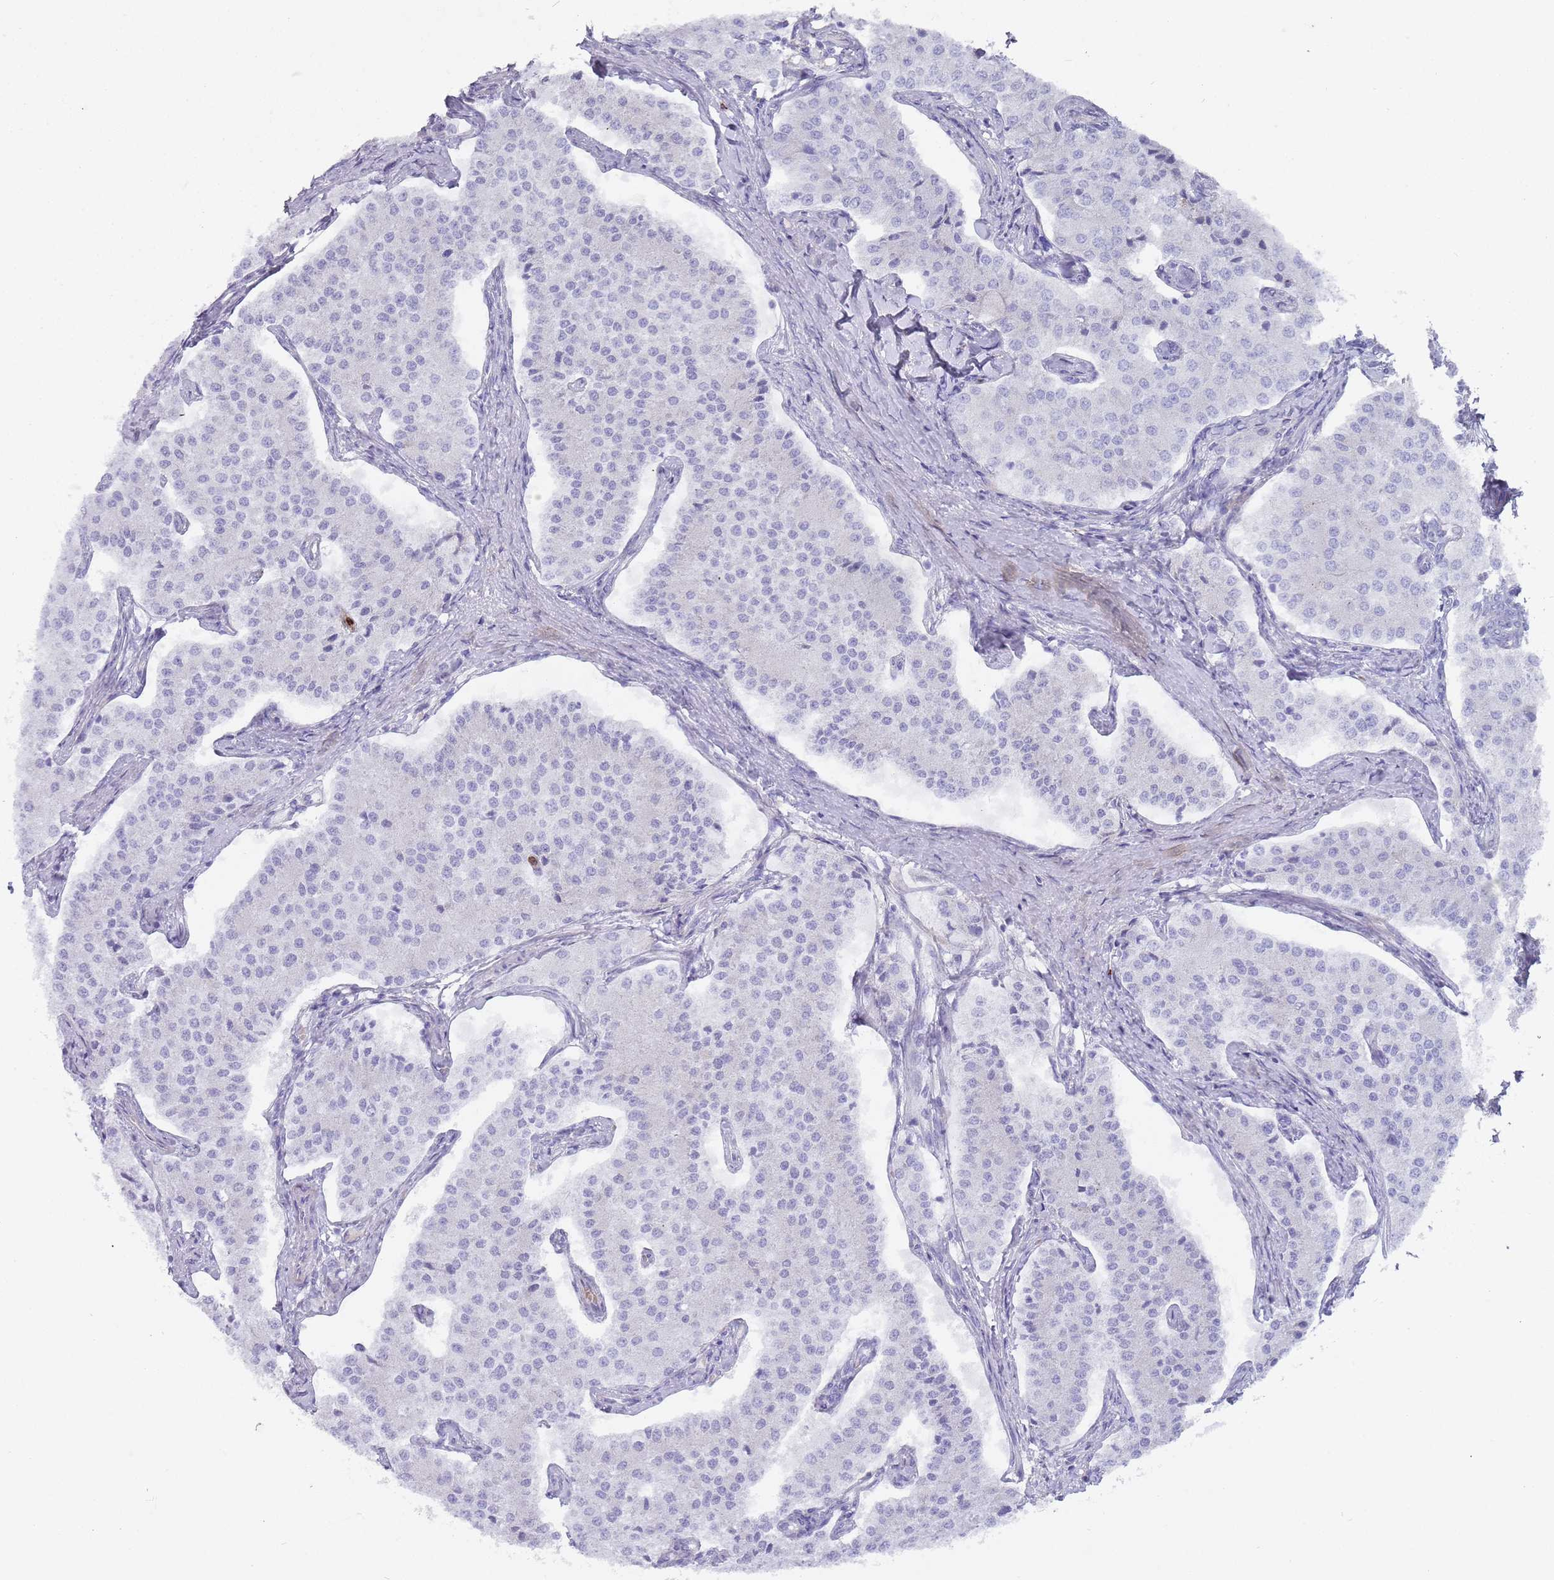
{"staining": {"intensity": "negative", "quantity": "none", "location": "none"}, "tissue": "carcinoid", "cell_type": "Tumor cells", "image_type": "cancer", "snomed": [{"axis": "morphology", "description": "Carcinoid, malignant, NOS"}, {"axis": "topography", "description": "Colon"}], "caption": "DAB (3,3'-diaminobenzidine) immunohistochemical staining of malignant carcinoid demonstrates no significant expression in tumor cells.", "gene": "TMEM251", "patient": {"sex": "female", "age": 52}}